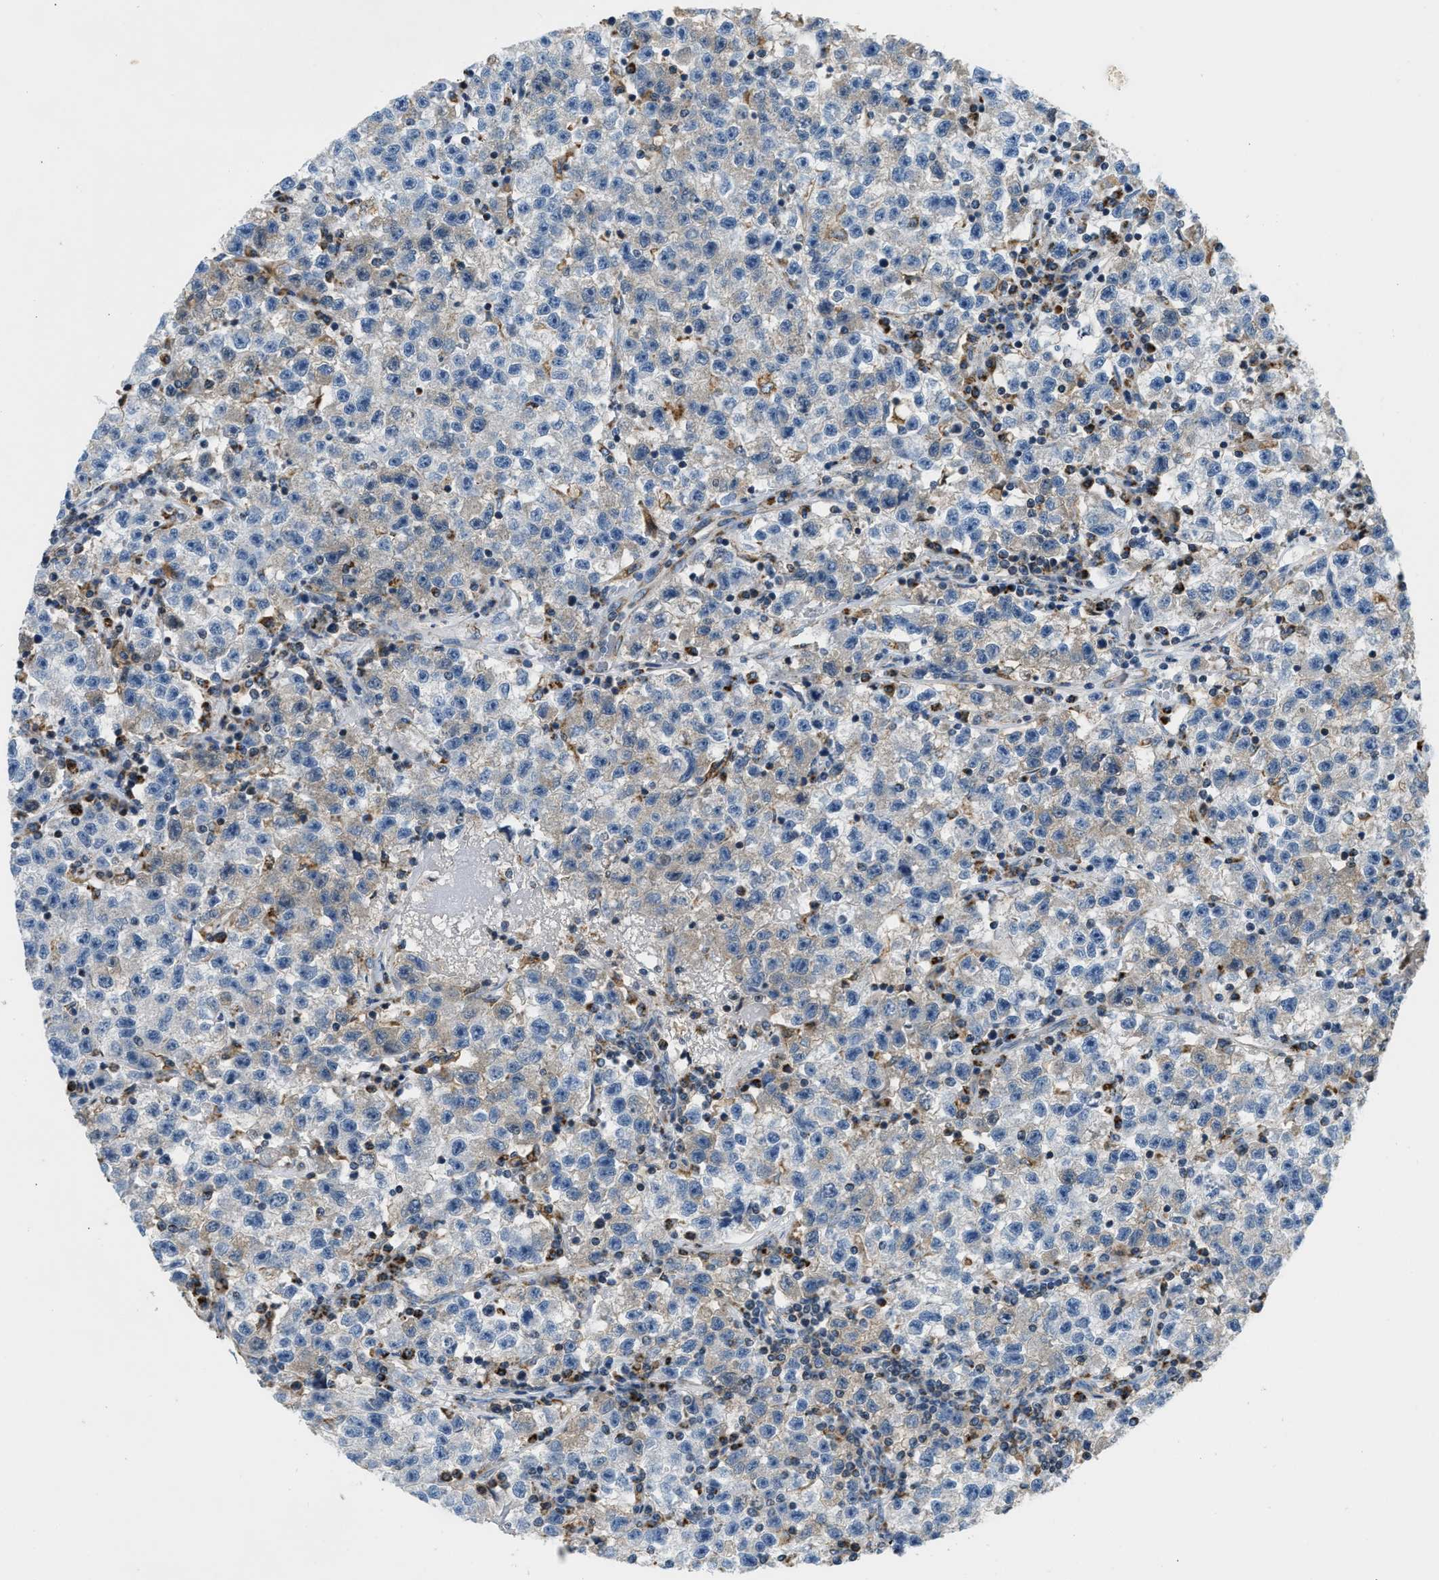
{"staining": {"intensity": "negative", "quantity": "none", "location": "none"}, "tissue": "testis cancer", "cell_type": "Tumor cells", "image_type": "cancer", "snomed": [{"axis": "morphology", "description": "Seminoma, NOS"}, {"axis": "topography", "description": "Testis"}], "caption": "Testis cancer was stained to show a protein in brown. There is no significant staining in tumor cells.", "gene": "ACADVL", "patient": {"sex": "male", "age": 22}}